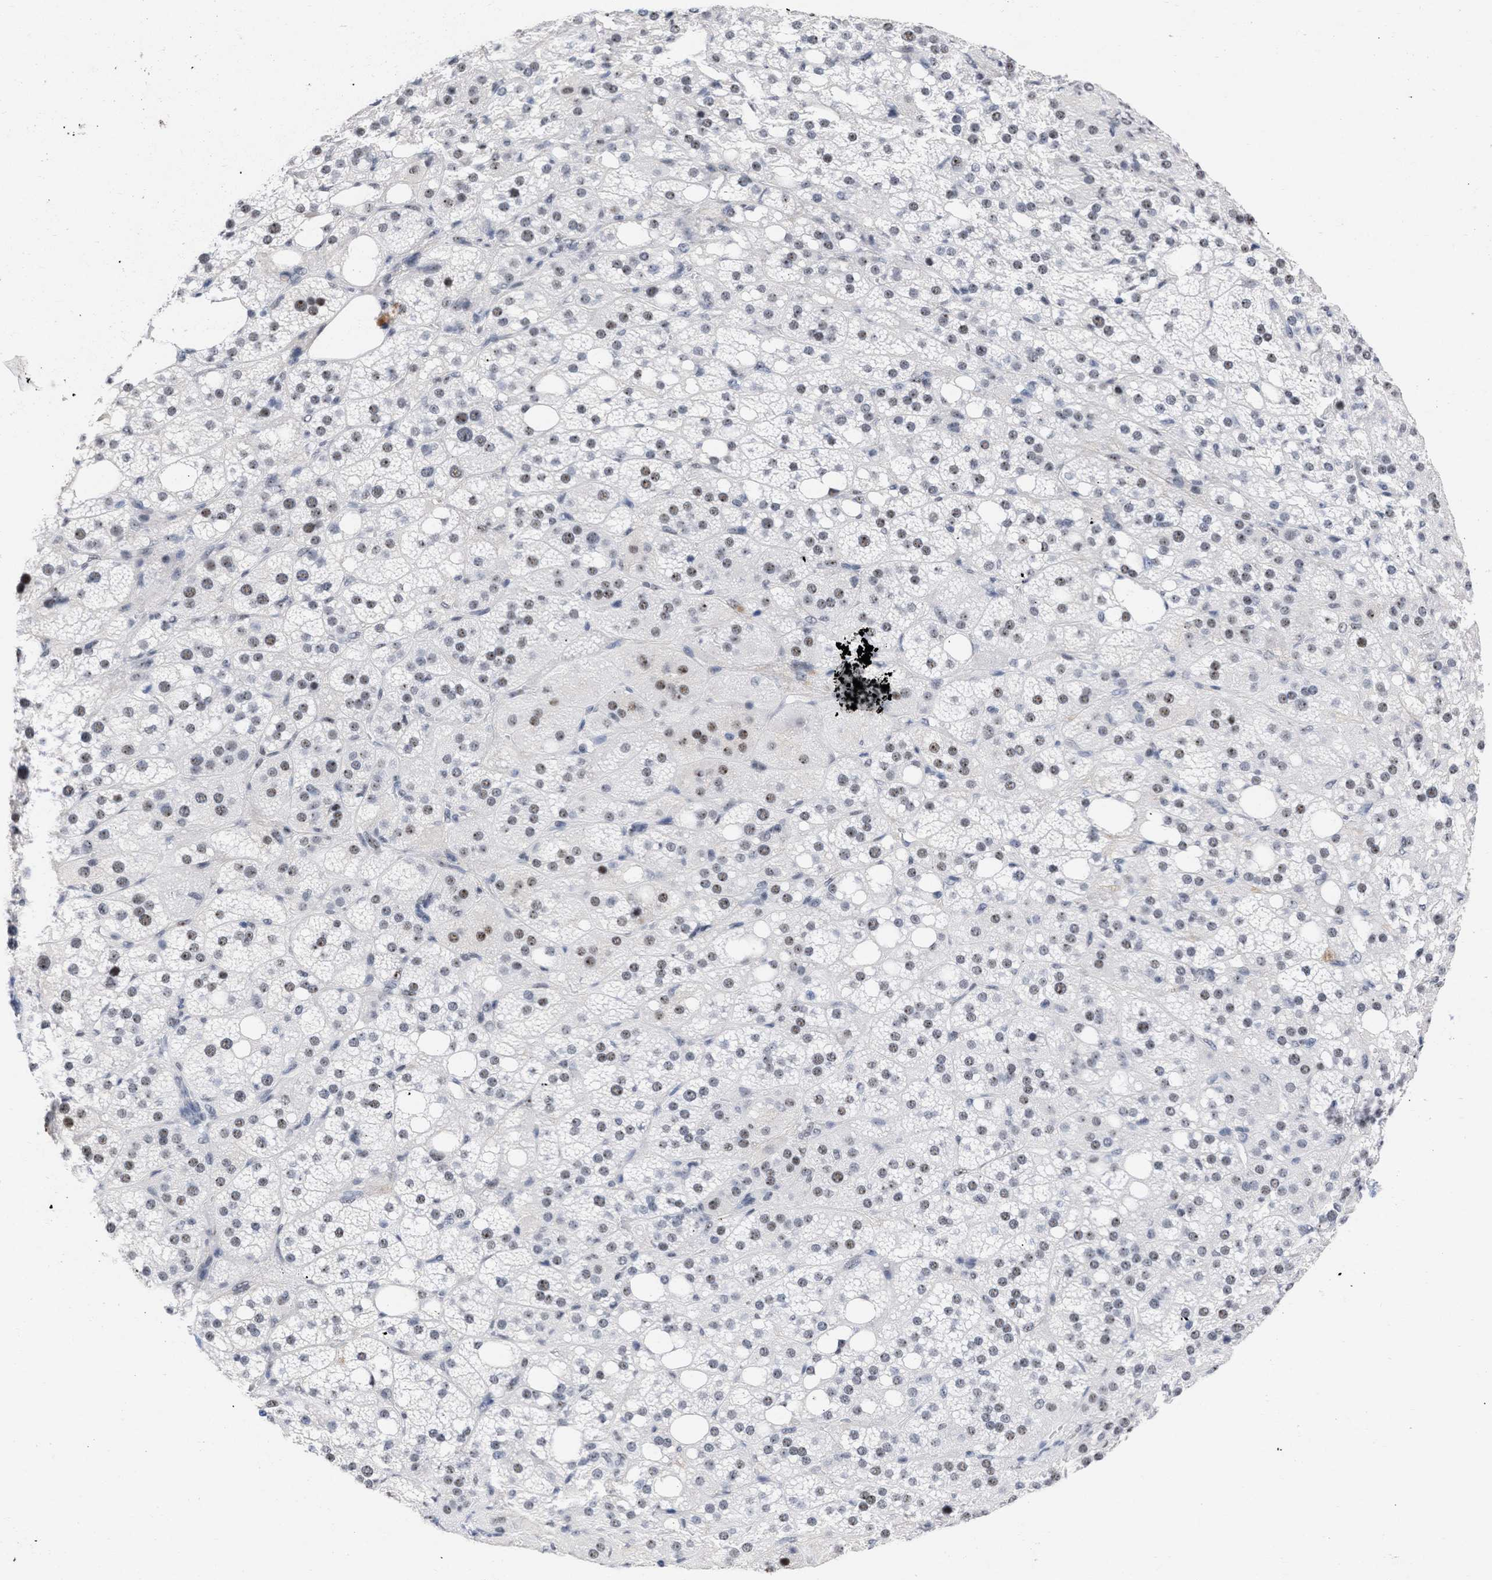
{"staining": {"intensity": "strong", "quantity": ">75%", "location": "nuclear"}, "tissue": "adrenal gland", "cell_type": "Glandular cells", "image_type": "normal", "snomed": [{"axis": "morphology", "description": "Normal tissue, NOS"}, {"axis": "topography", "description": "Adrenal gland"}], "caption": "Glandular cells demonstrate strong nuclear positivity in approximately >75% of cells in normal adrenal gland.", "gene": "DDX41", "patient": {"sex": "female", "age": 59}}